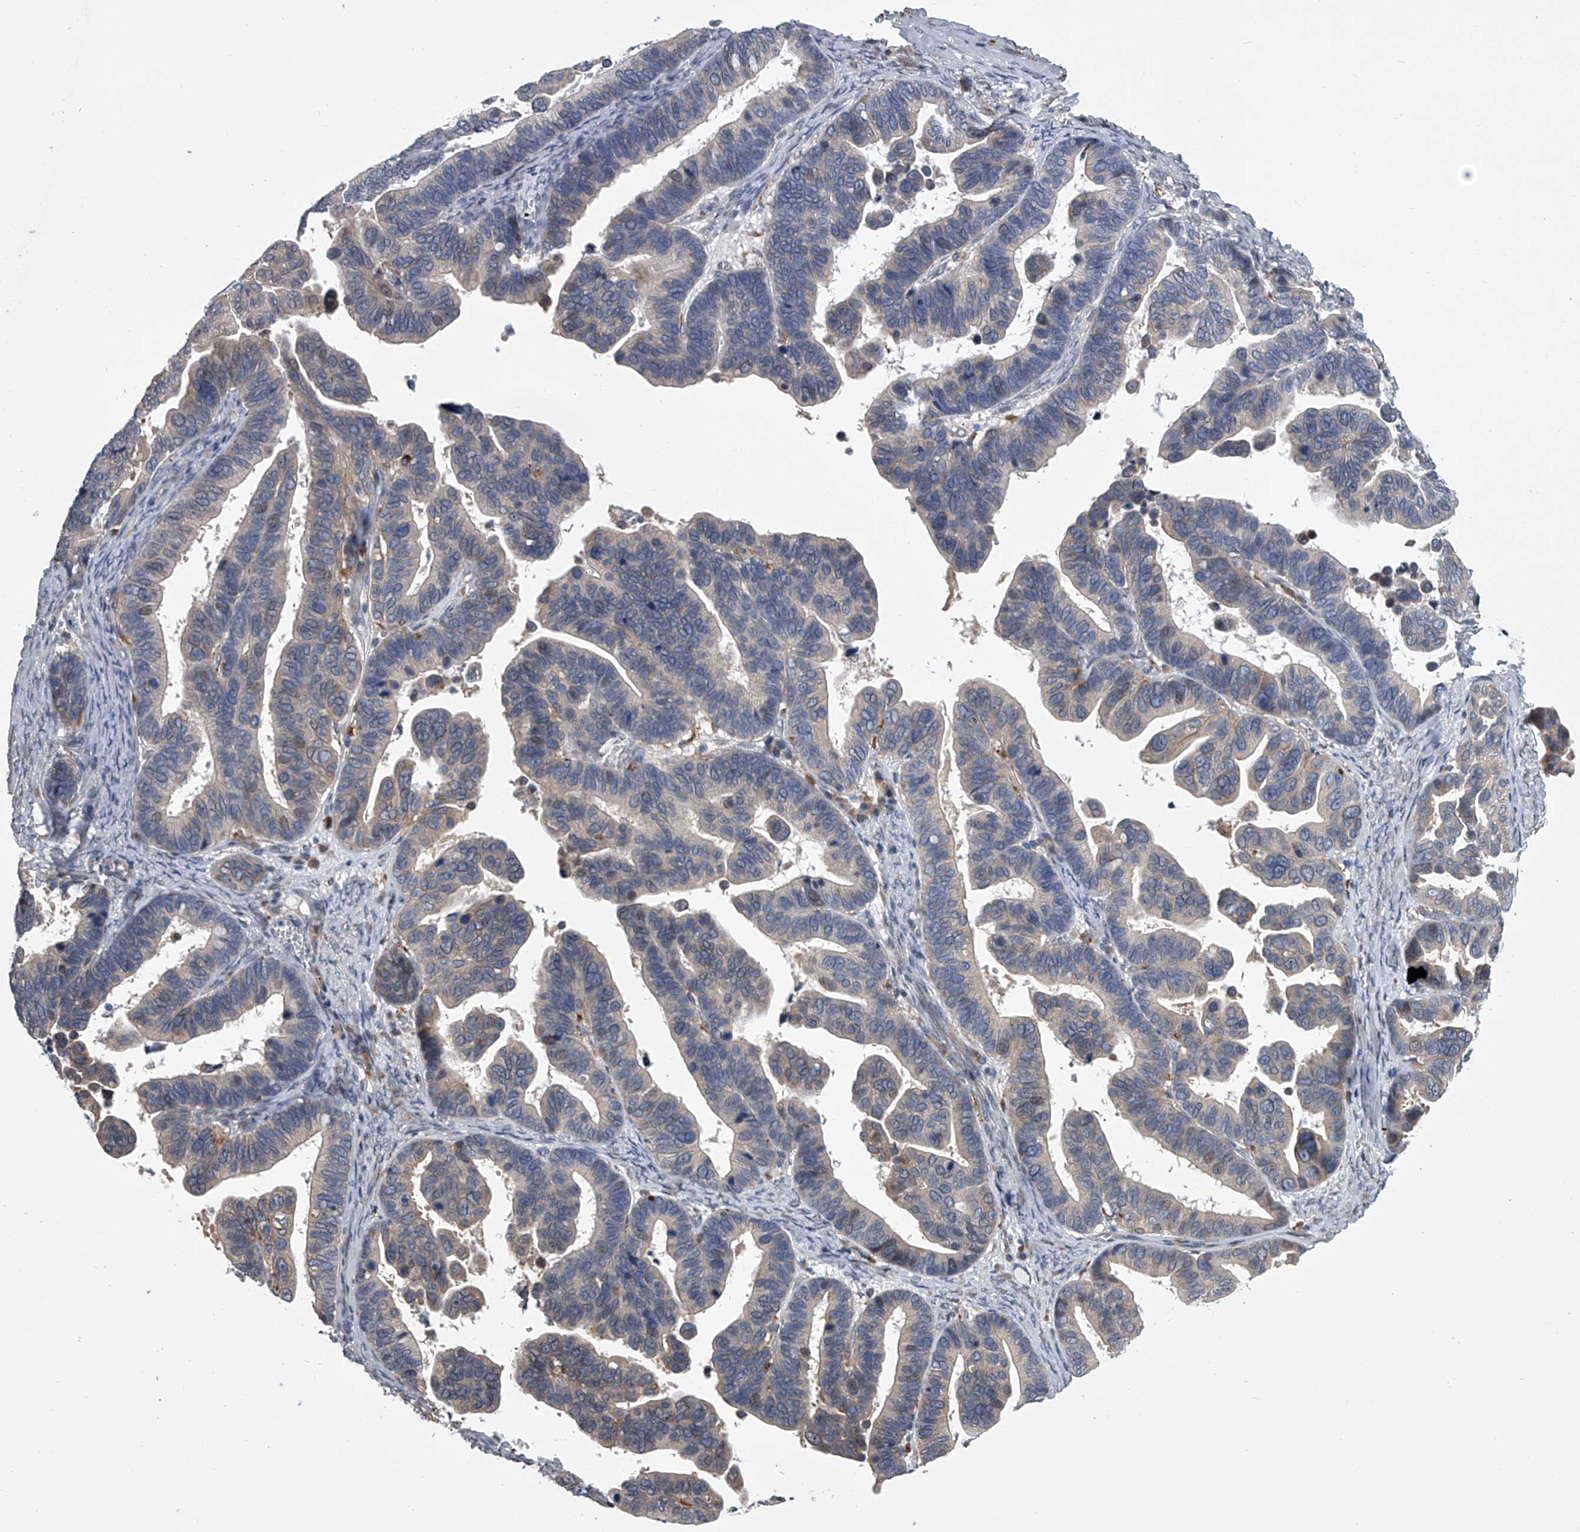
{"staining": {"intensity": "moderate", "quantity": "<25%", "location": "cytoplasmic/membranous"}, "tissue": "ovarian cancer", "cell_type": "Tumor cells", "image_type": "cancer", "snomed": [{"axis": "morphology", "description": "Cystadenocarcinoma, serous, NOS"}, {"axis": "topography", "description": "Ovary"}], "caption": "This photomicrograph shows immunohistochemistry (IHC) staining of ovarian serous cystadenocarcinoma, with low moderate cytoplasmic/membranous positivity in about <25% of tumor cells.", "gene": "TRIM8", "patient": {"sex": "female", "age": 56}}